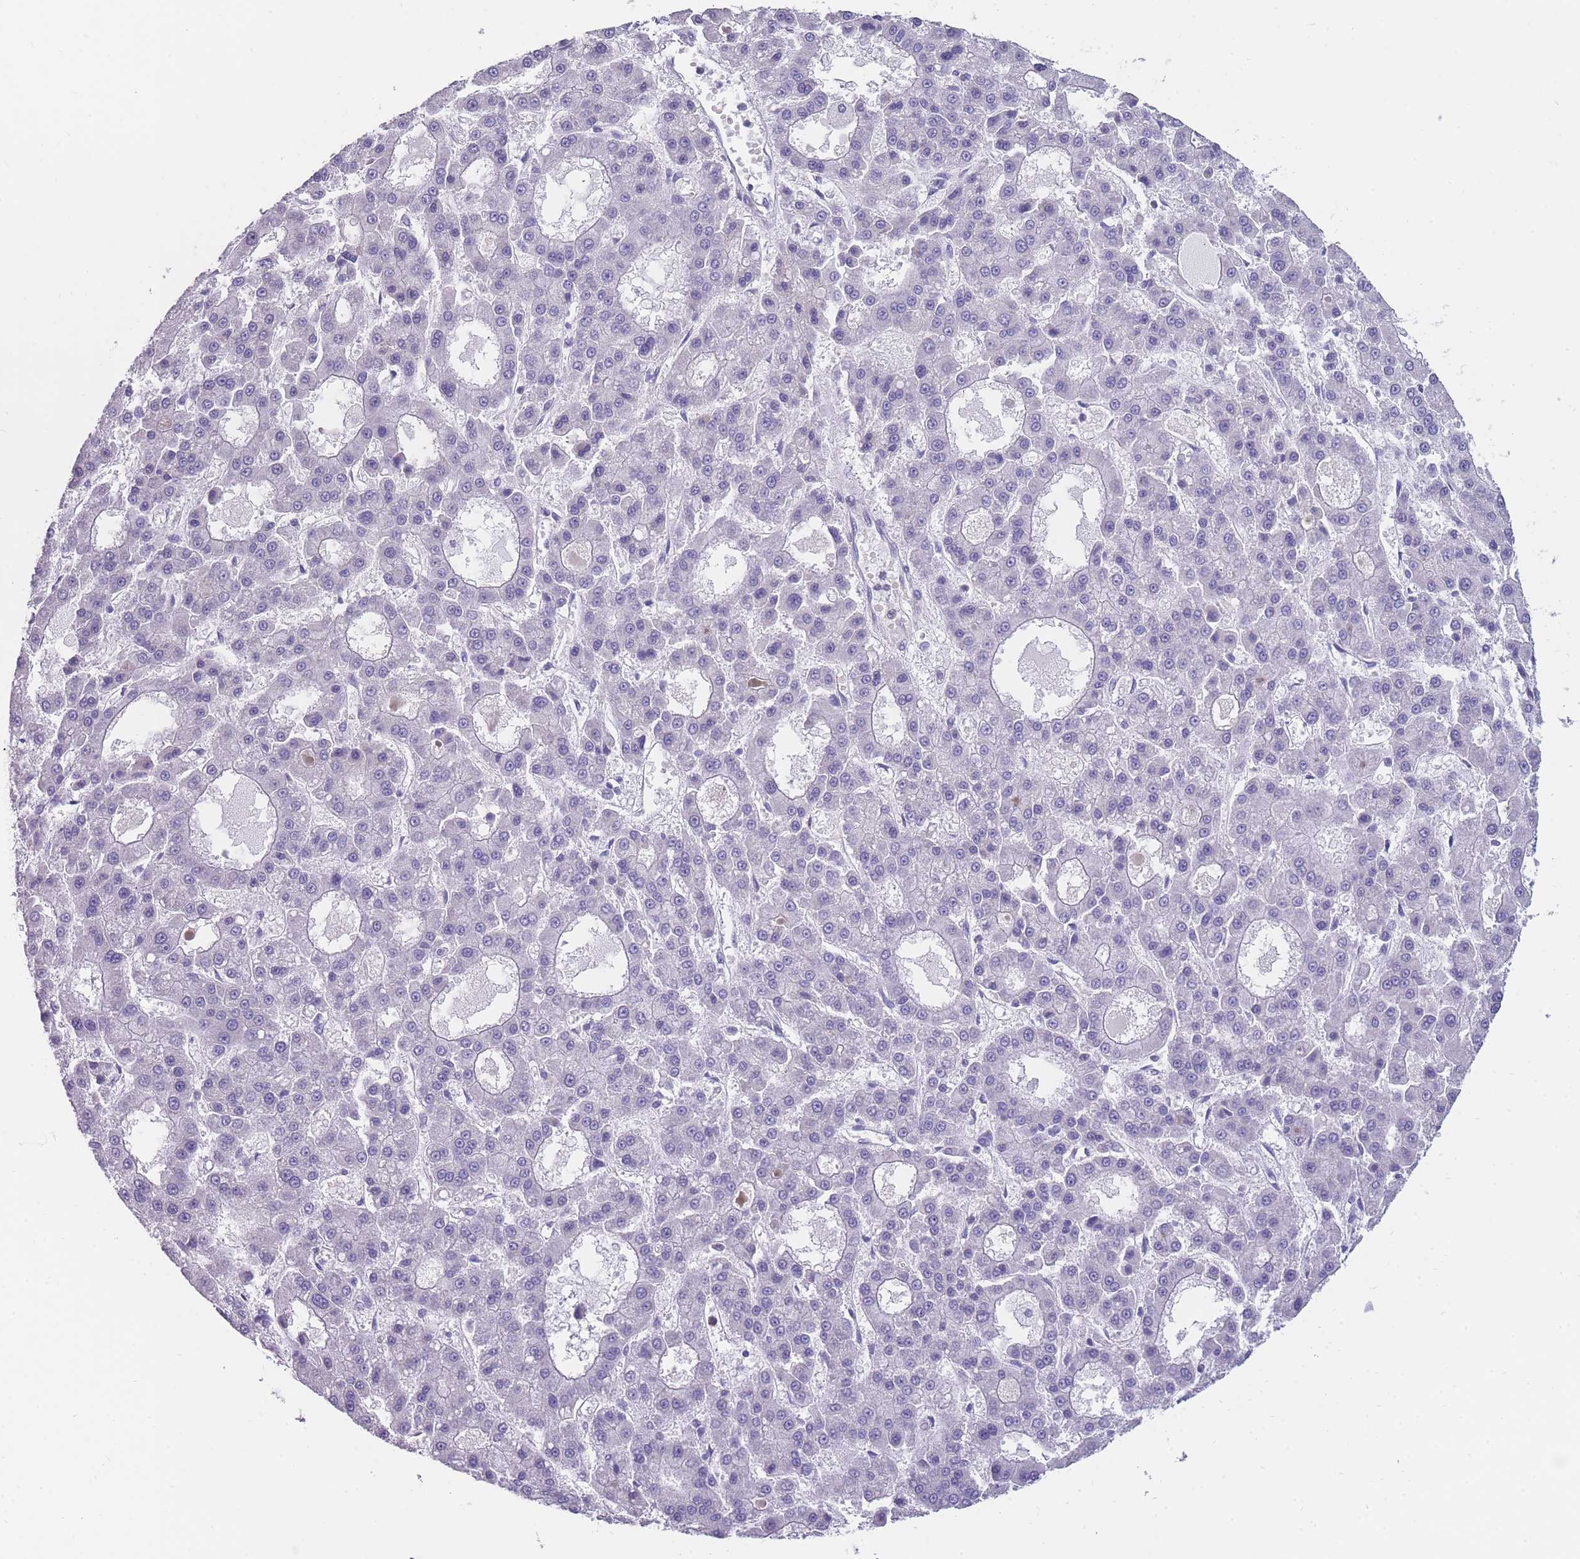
{"staining": {"intensity": "negative", "quantity": "none", "location": "none"}, "tissue": "liver cancer", "cell_type": "Tumor cells", "image_type": "cancer", "snomed": [{"axis": "morphology", "description": "Carcinoma, Hepatocellular, NOS"}, {"axis": "topography", "description": "Liver"}], "caption": "Tumor cells are negative for protein expression in human liver cancer.", "gene": "ZNF662", "patient": {"sex": "male", "age": 70}}